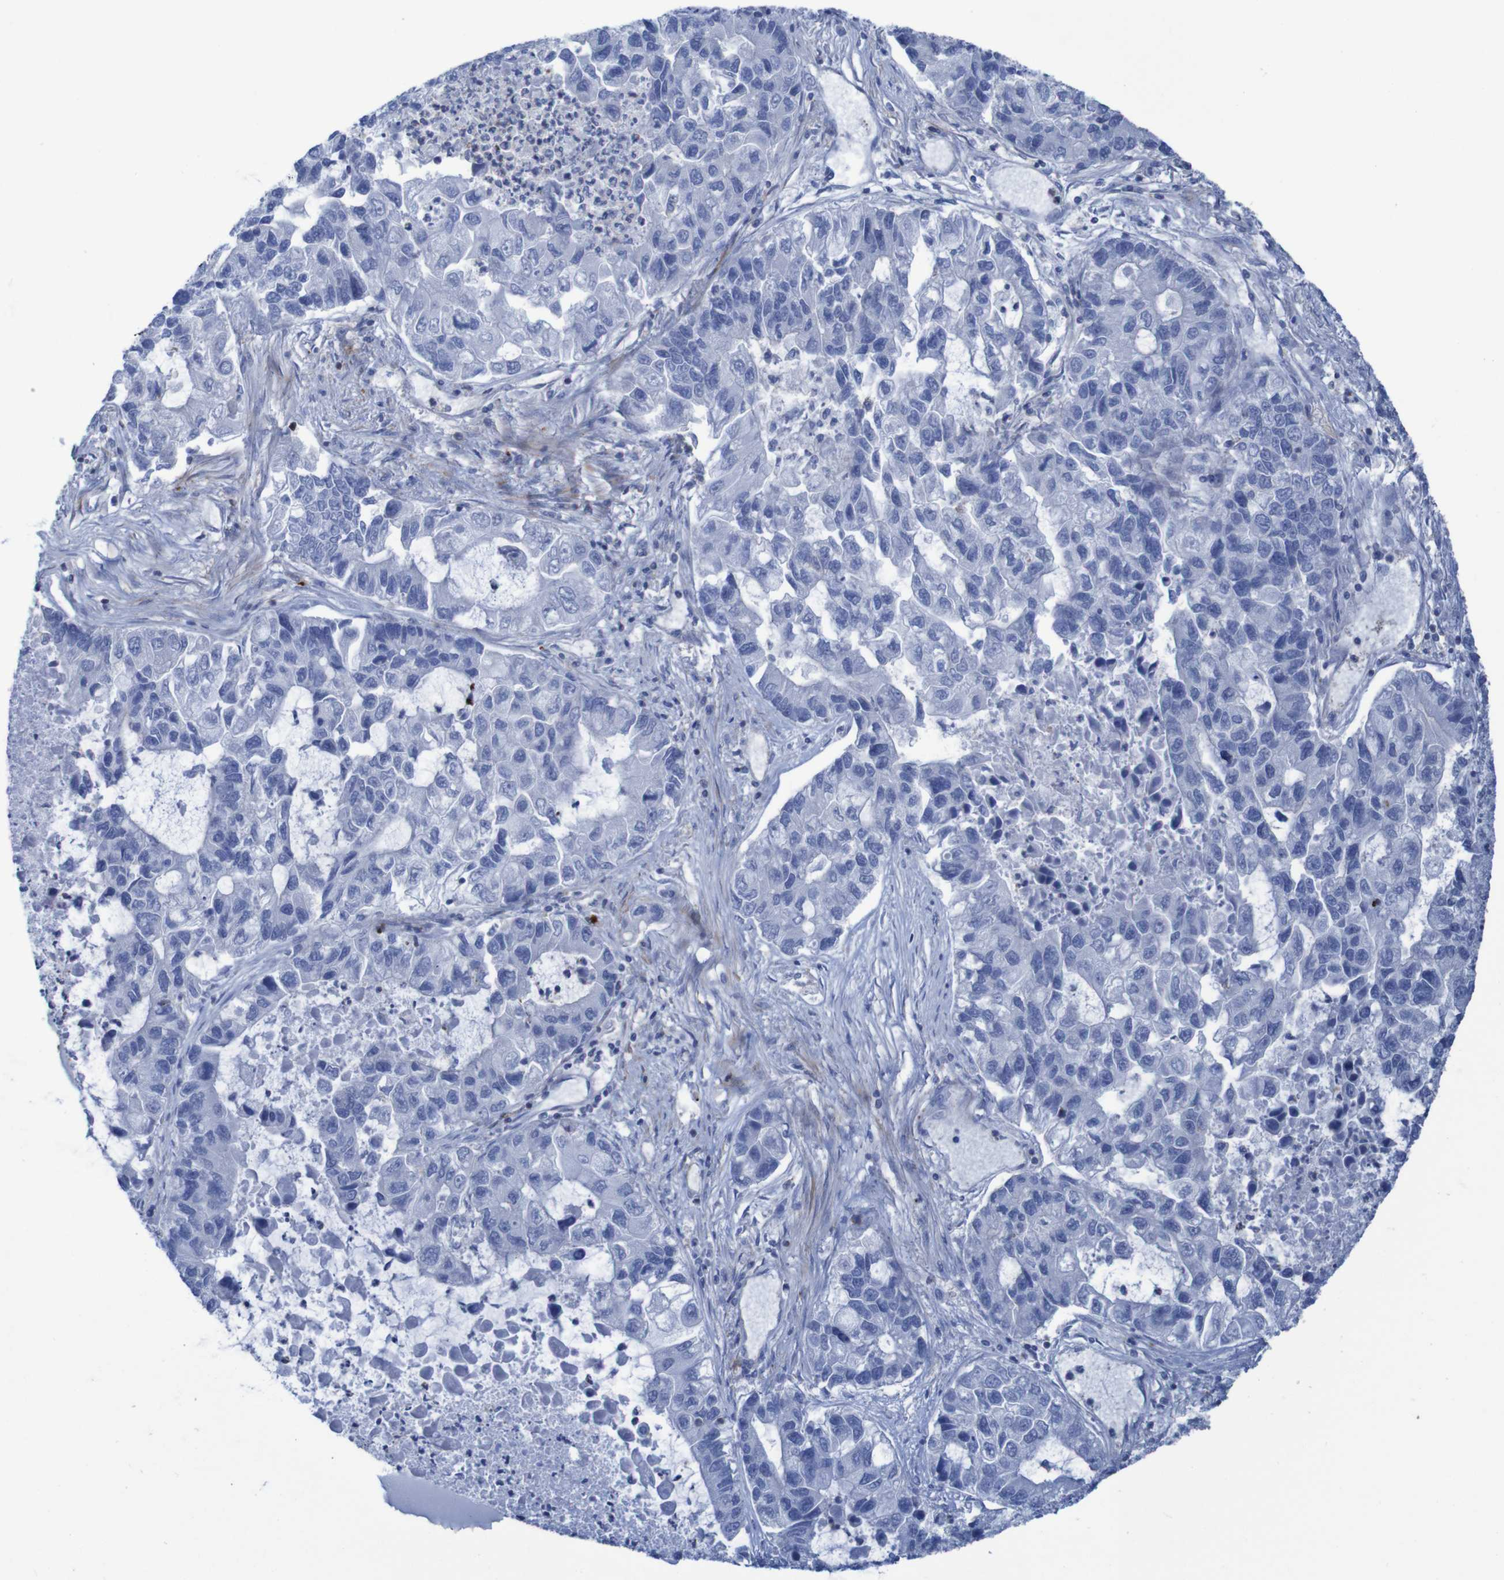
{"staining": {"intensity": "negative", "quantity": "none", "location": "none"}, "tissue": "lung cancer", "cell_type": "Tumor cells", "image_type": "cancer", "snomed": [{"axis": "morphology", "description": "Adenocarcinoma, NOS"}, {"axis": "topography", "description": "Lung"}], "caption": "IHC micrograph of human lung cancer stained for a protein (brown), which displays no positivity in tumor cells. (DAB immunohistochemistry (IHC) visualized using brightfield microscopy, high magnification).", "gene": "RNF182", "patient": {"sex": "female", "age": 51}}